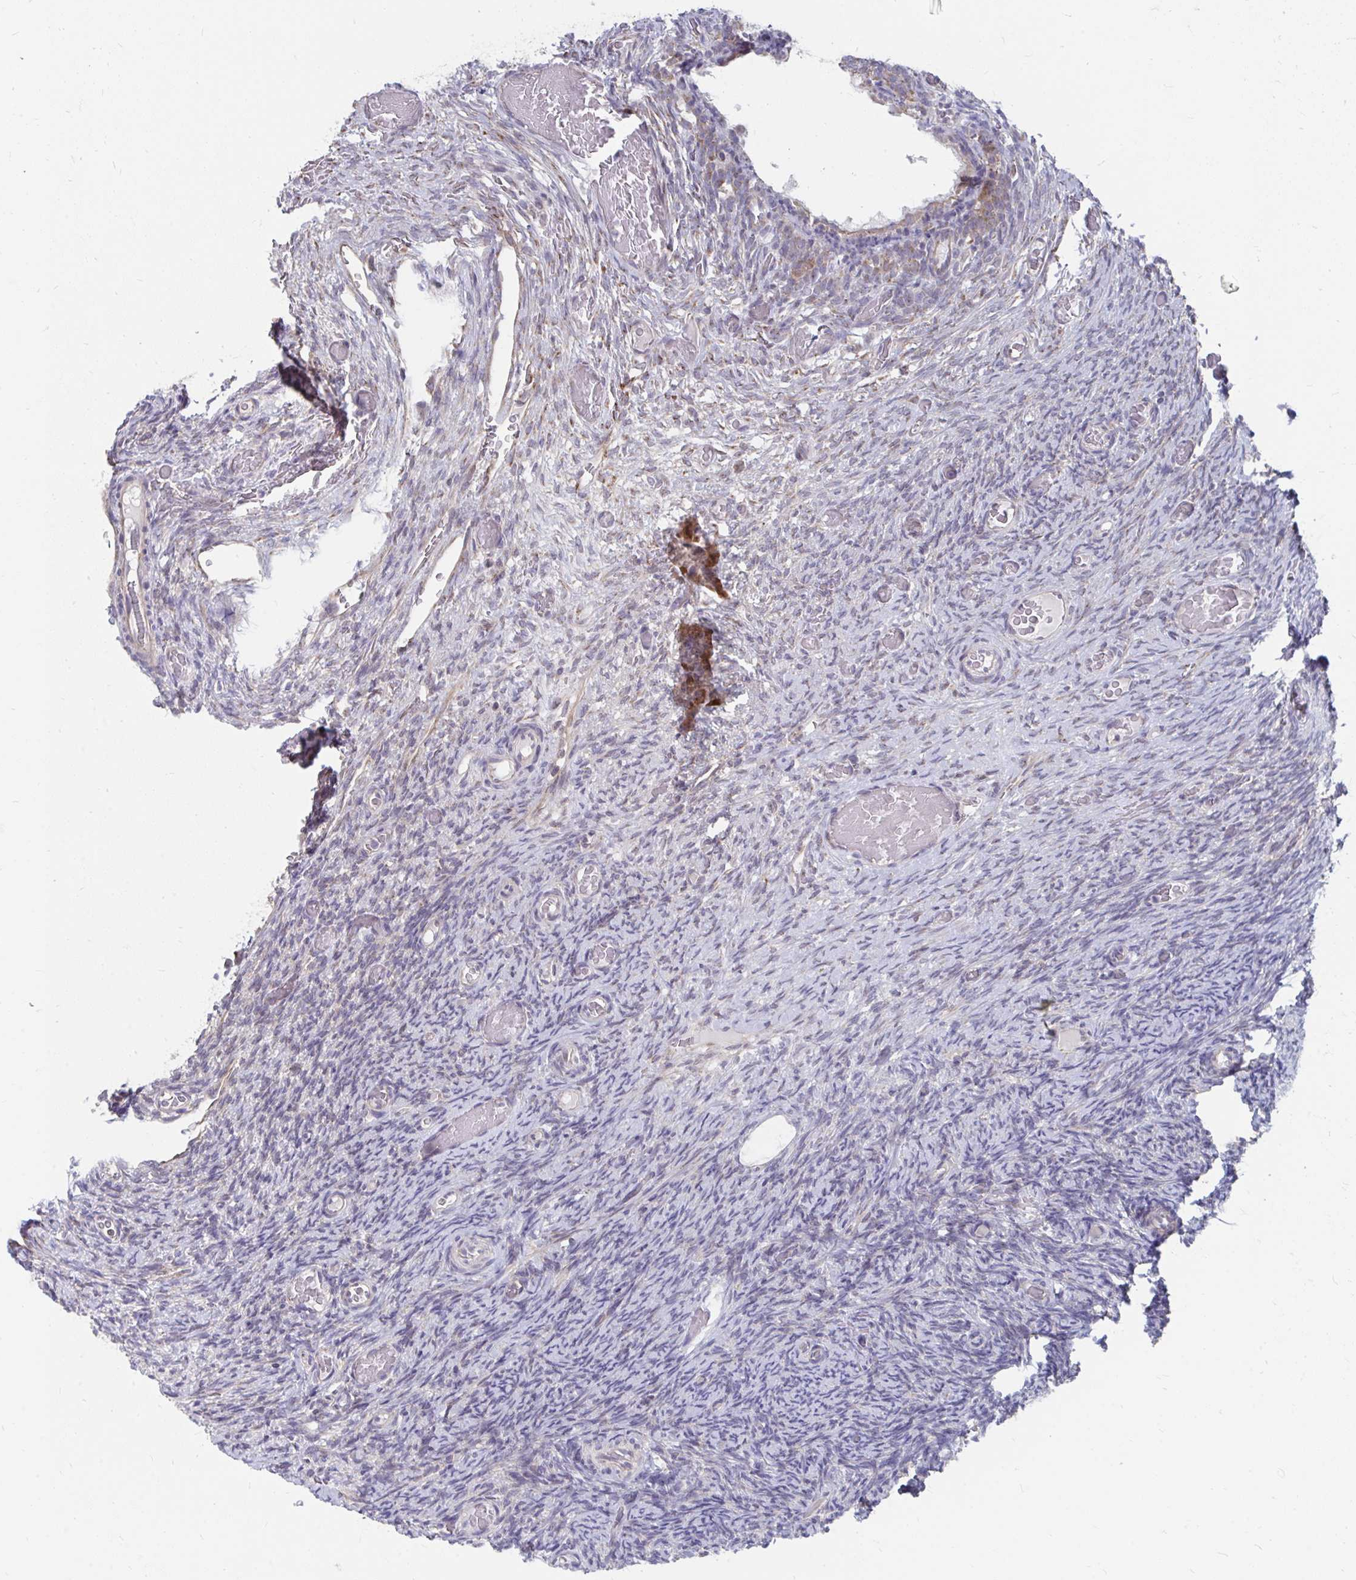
{"staining": {"intensity": "weak", "quantity": "<25%", "location": "cytoplasmic/membranous"}, "tissue": "ovary", "cell_type": "Ovarian stroma cells", "image_type": "normal", "snomed": [{"axis": "morphology", "description": "Normal tissue, NOS"}, {"axis": "topography", "description": "Ovary"}], "caption": "Benign ovary was stained to show a protein in brown. There is no significant staining in ovarian stroma cells.", "gene": "PABIR3", "patient": {"sex": "female", "age": 34}}